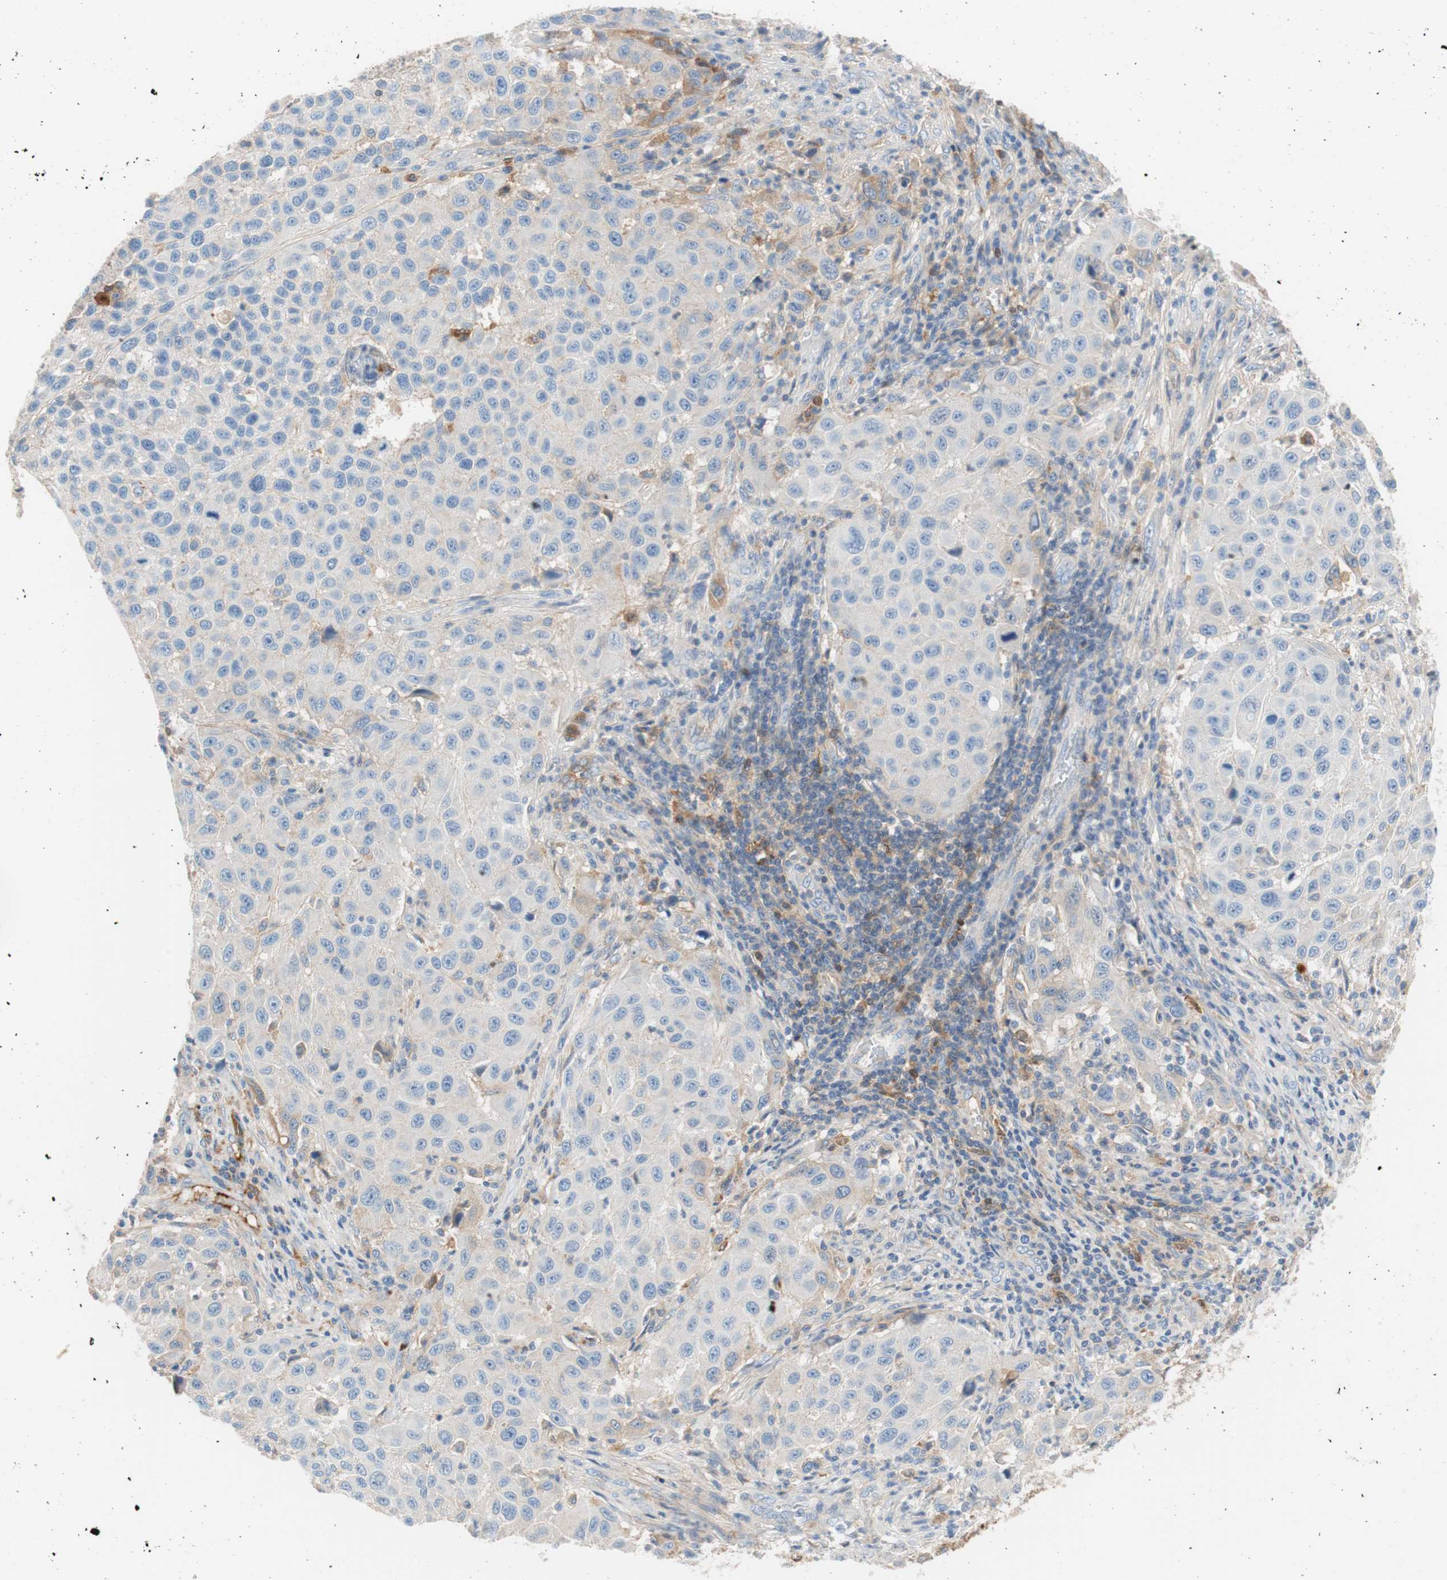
{"staining": {"intensity": "weak", "quantity": "<25%", "location": "cytoplasmic/membranous"}, "tissue": "melanoma", "cell_type": "Tumor cells", "image_type": "cancer", "snomed": [{"axis": "morphology", "description": "Malignant melanoma, Metastatic site"}, {"axis": "topography", "description": "Lymph node"}], "caption": "Tumor cells show no significant staining in malignant melanoma (metastatic site).", "gene": "RBP4", "patient": {"sex": "male", "age": 61}}